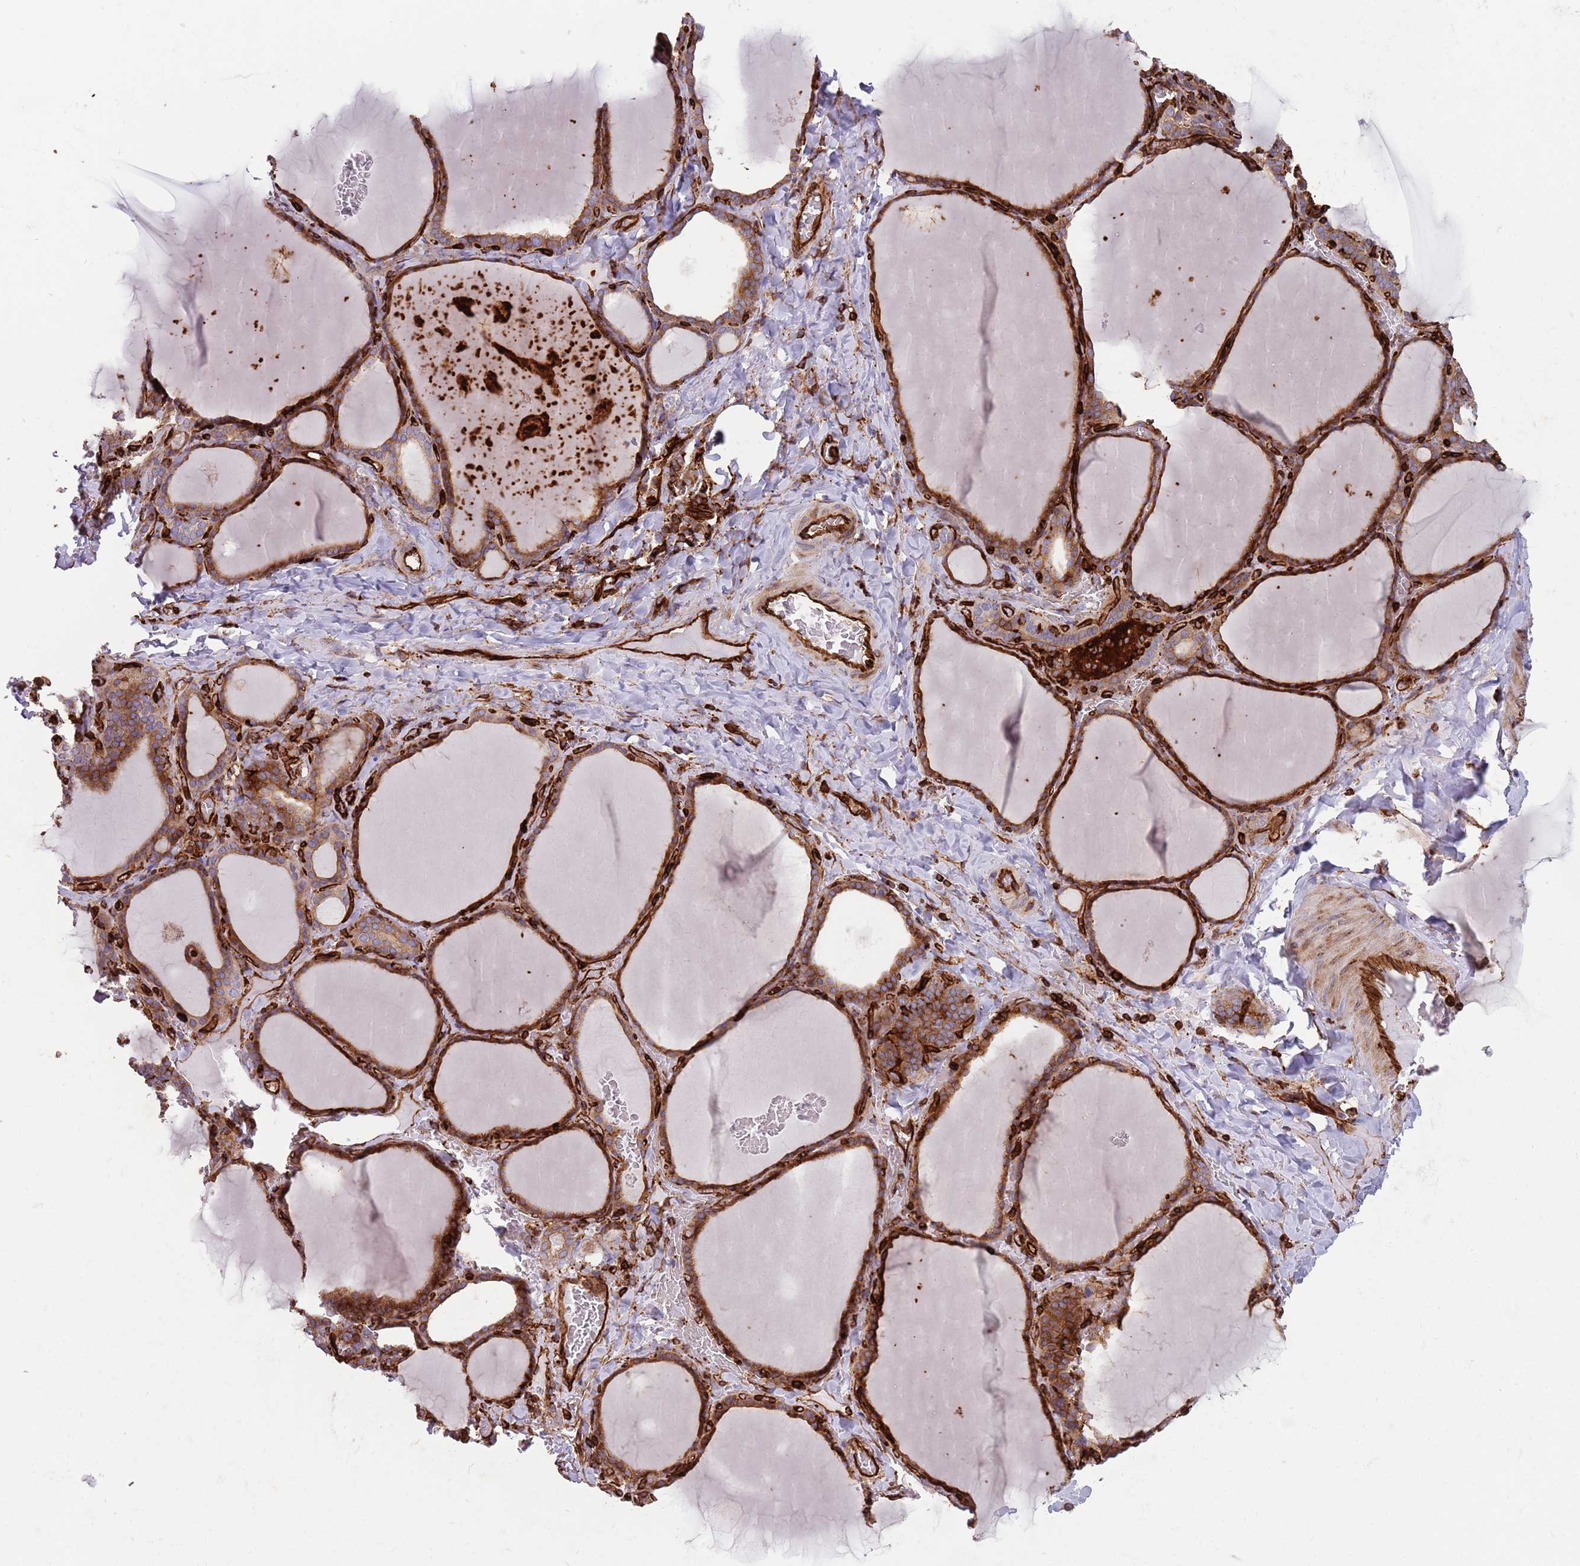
{"staining": {"intensity": "strong", "quantity": ">75%", "location": "cytoplasmic/membranous"}, "tissue": "thyroid gland", "cell_type": "Glandular cells", "image_type": "normal", "snomed": [{"axis": "morphology", "description": "Normal tissue, NOS"}, {"axis": "topography", "description": "Thyroid gland"}], "caption": "Immunohistochemistry staining of benign thyroid gland, which displays high levels of strong cytoplasmic/membranous staining in about >75% of glandular cells indicating strong cytoplasmic/membranous protein expression. The staining was performed using DAB (3,3'-diaminobenzidine) (brown) for protein detection and nuclei were counterstained in hematoxylin (blue).", "gene": "KBTBD6", "patient": {"sex": "female", "age": 39}}